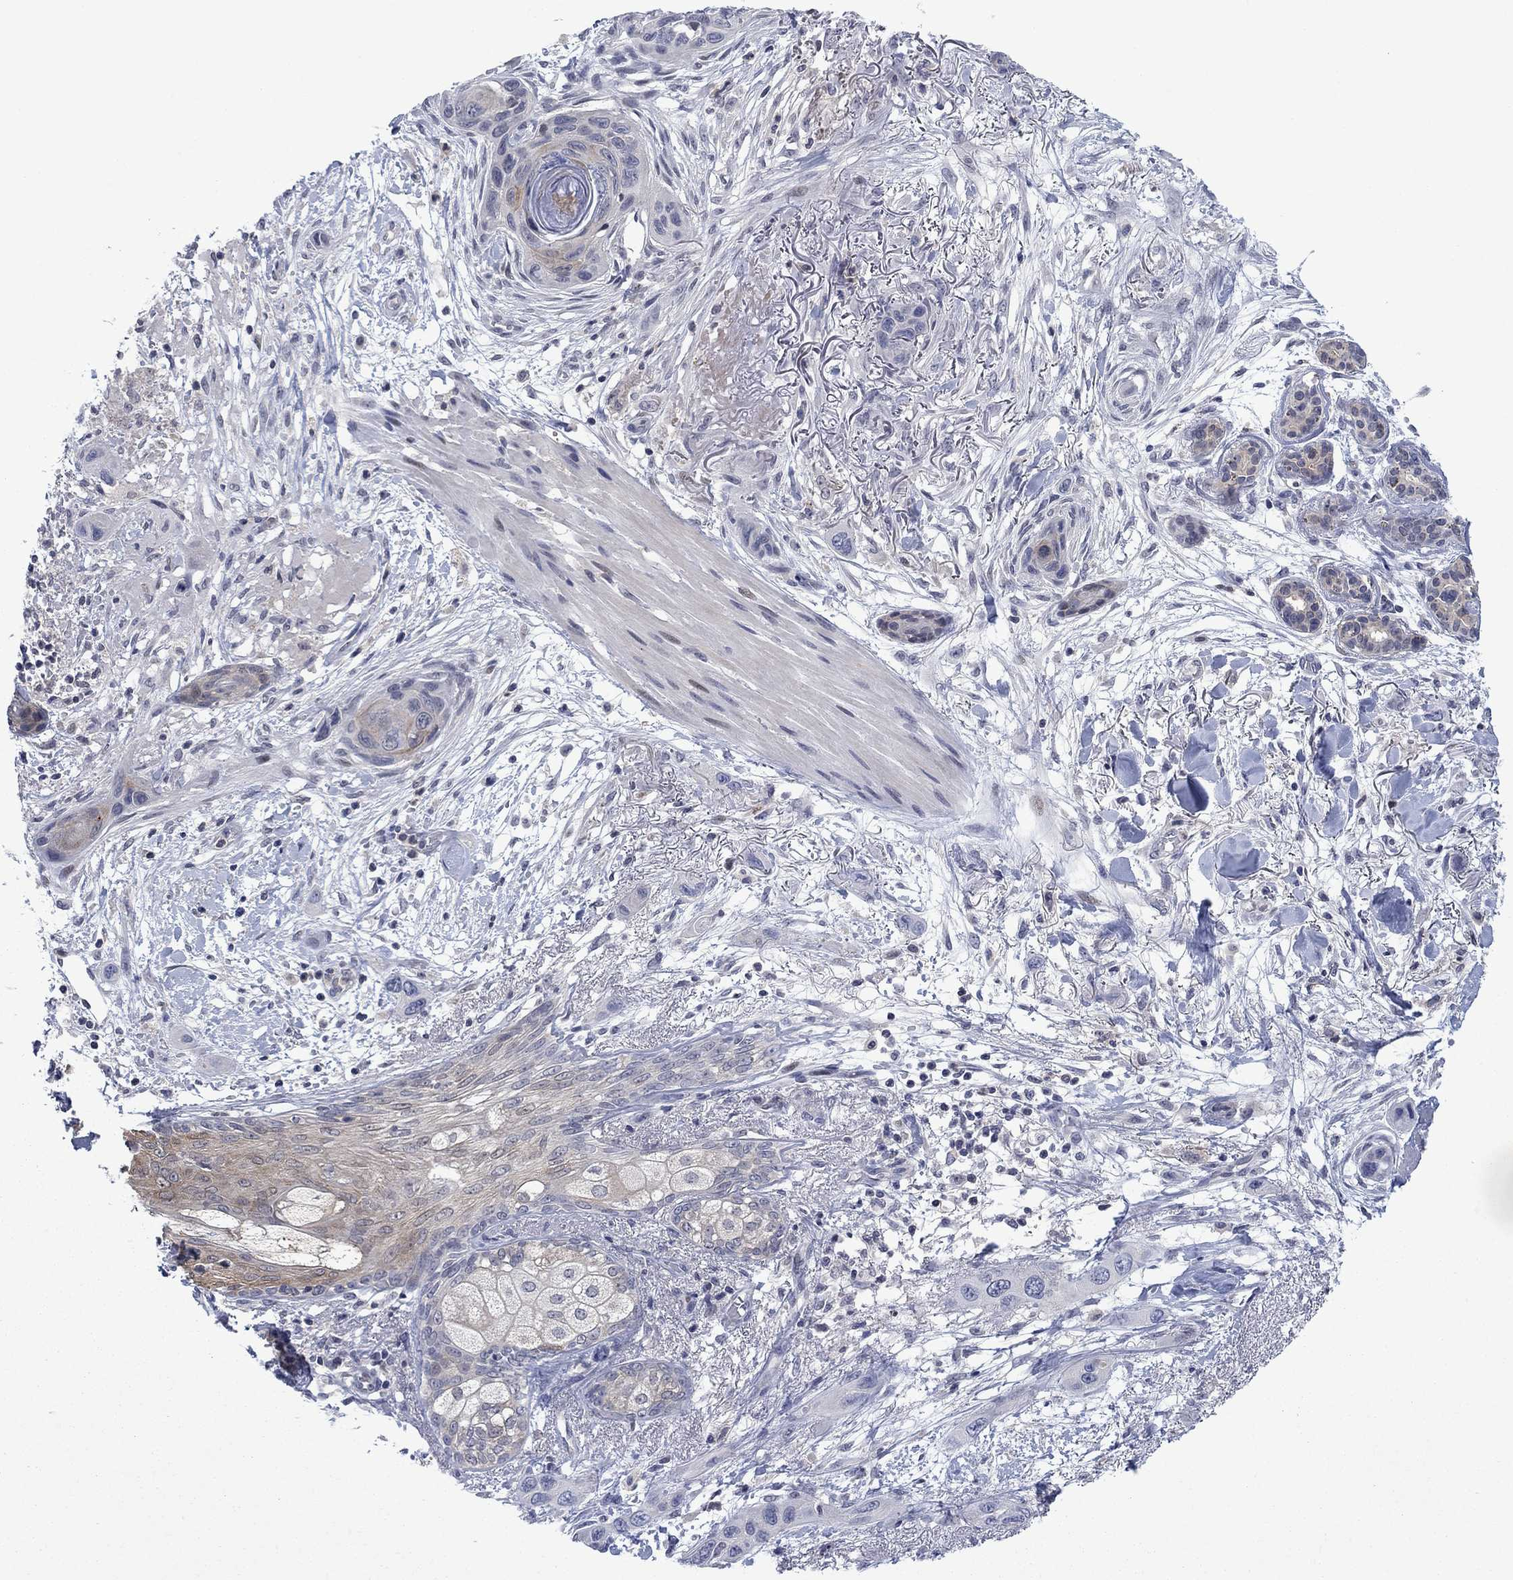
{"staining": {"intensity": "negative", "quantity": "none", "location": "none"}, "tissue": "skin cancer", "cell_type": "Tumor cells", "image_type": "cancer", "snomed": [{"axis": "morphology", "description": "Squamous cell carcinoma, NOS"}, {"axis": "topography", "description": "Skin"}], "caption": "Micrograph shows no protein staining in tumor cells of squamous cell carcinoma (skin) tissue.", "gene": "AGL", "patient": {"sex": "male", "age": 79}}